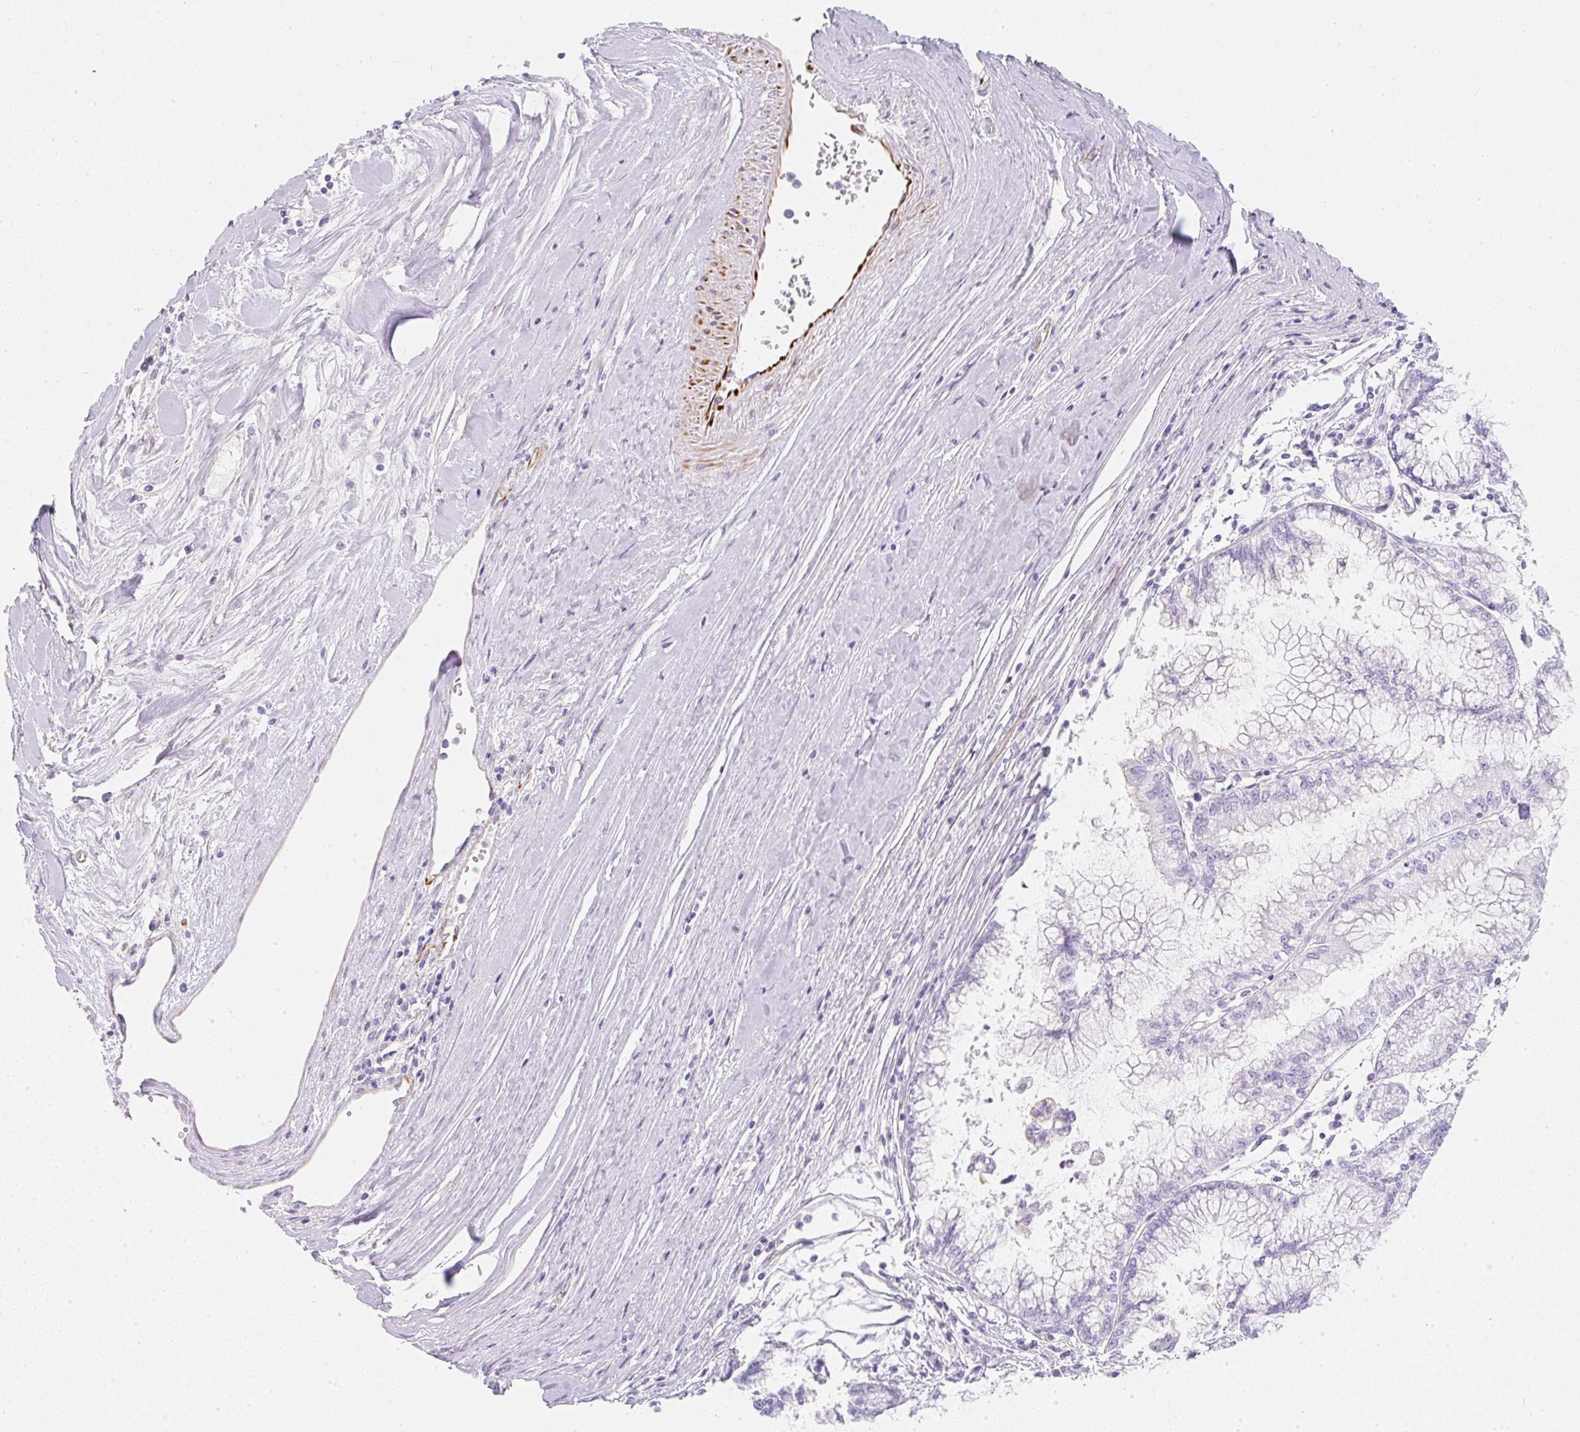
{"staining": {"intensity": "negative", "quantity": "none", "location": "none"}, "tissue": "pancreatic cancer", "cell_type": "Tumor cells", "image_type": "cancer", "snomed": [{"axis": "morphology", "description": "Adenocarcinoma, NOS"}, {"axis": "topography", "description": "Pancreas"}], "caption": "Immunohistochemistry (IHC) micrograph of human pancreatic adenocarcinoma stained for a protein (brown), which reveals no positivity in tumor cells.", "gene": "ZNF689", "patient": {"sex": "male", "age": 73}}